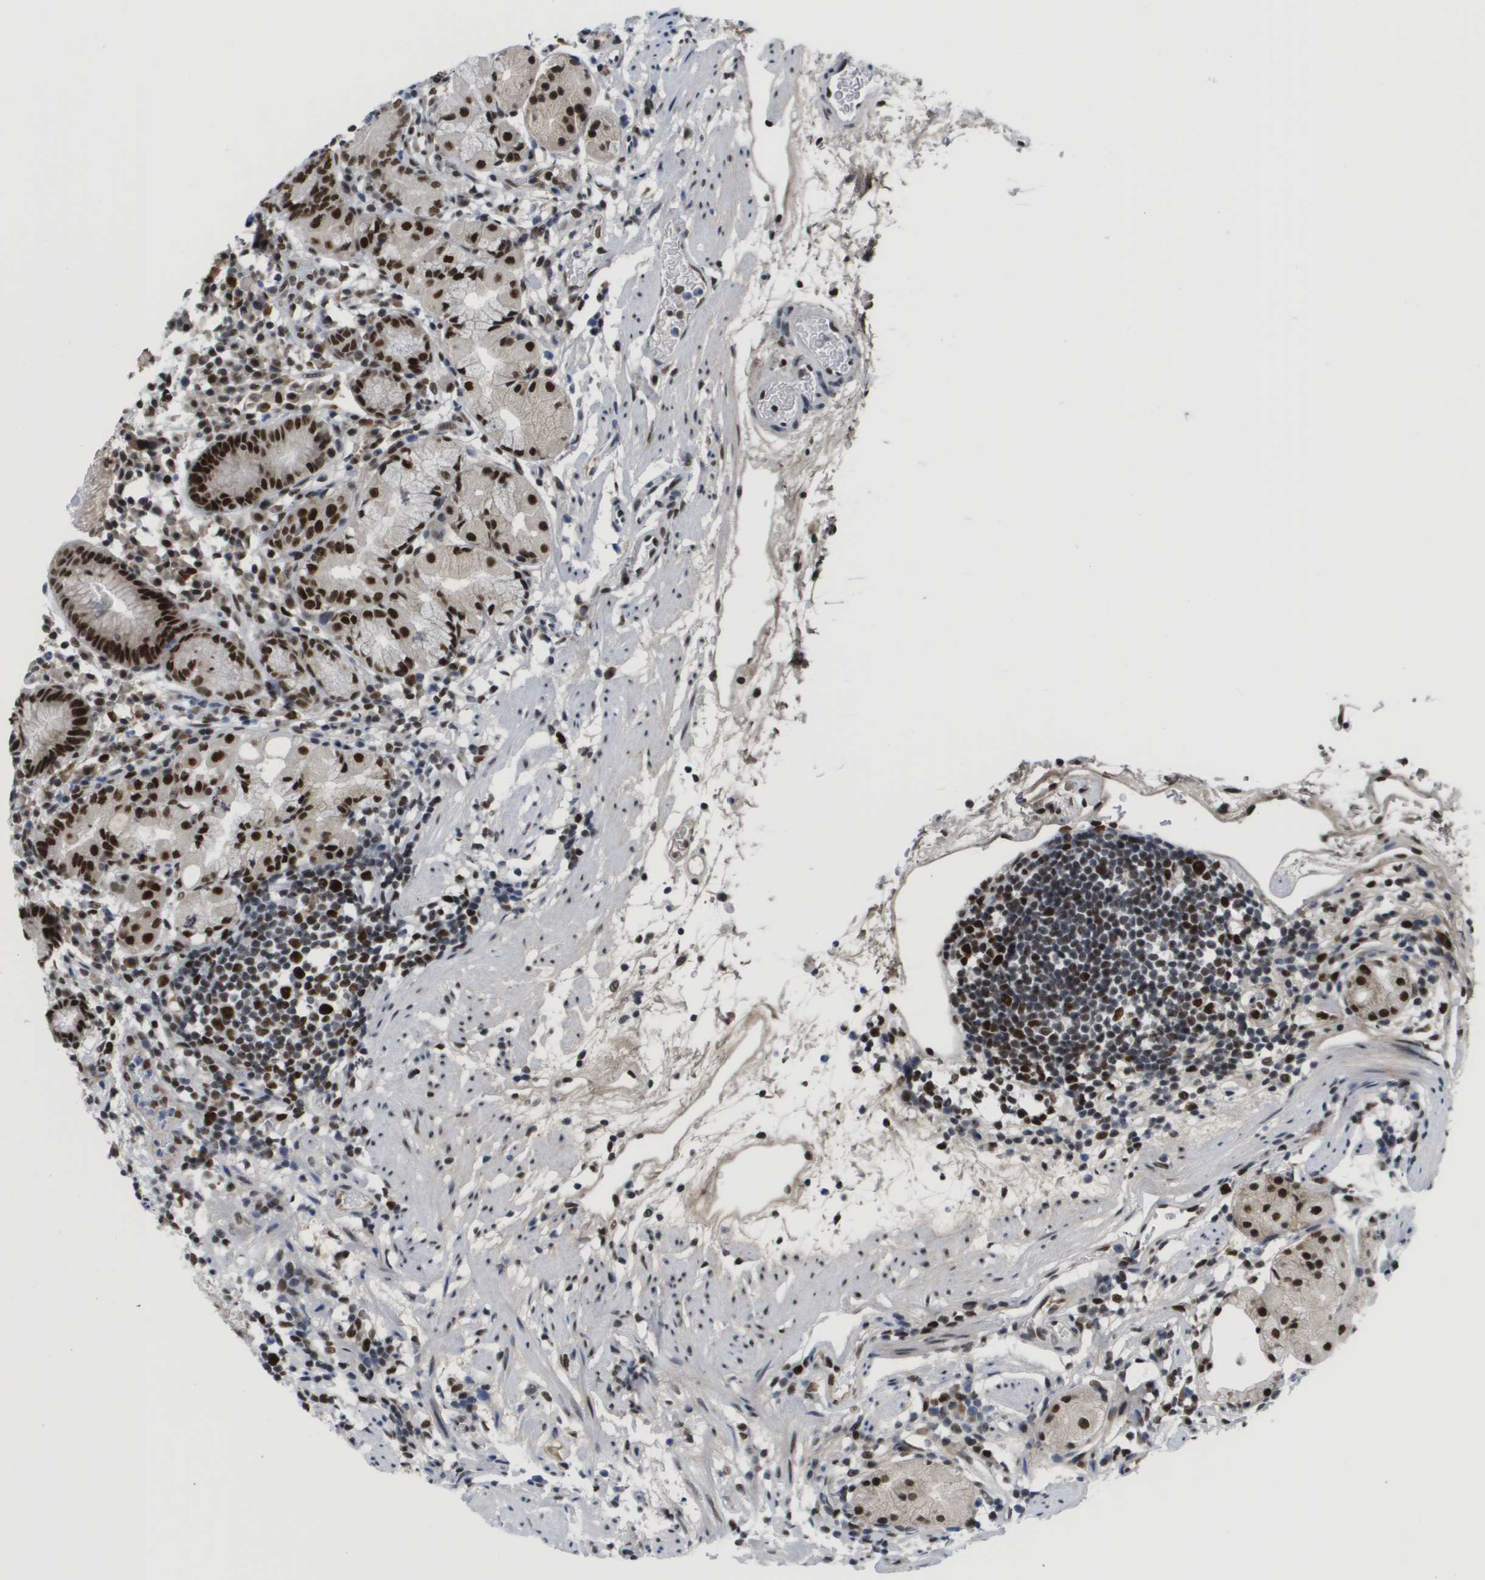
{"staining": {"intensity": "strong", "quantity": ">75%", "location": "nuclear"}, "tissue": "stomach", "cell_type": "Glandular cells", "image_type": "normal", "snomed": [{"axis": "morphology", "description": "Normal tissue, NOS"}, {"axis": "topography", "description": "Stomach"}, {"axis": "topography", "description": "Stomach, lower"}], "caption": "This image demonstrates normal stomach stained with immunohistochemistry to label a protein in brown. The nuclear of glandular cells show strong positivity for the protein. Nuclei are counter-stained blue.", "gene": "SMARCAD1", "patient": {"sex": "female", "age": 75}}